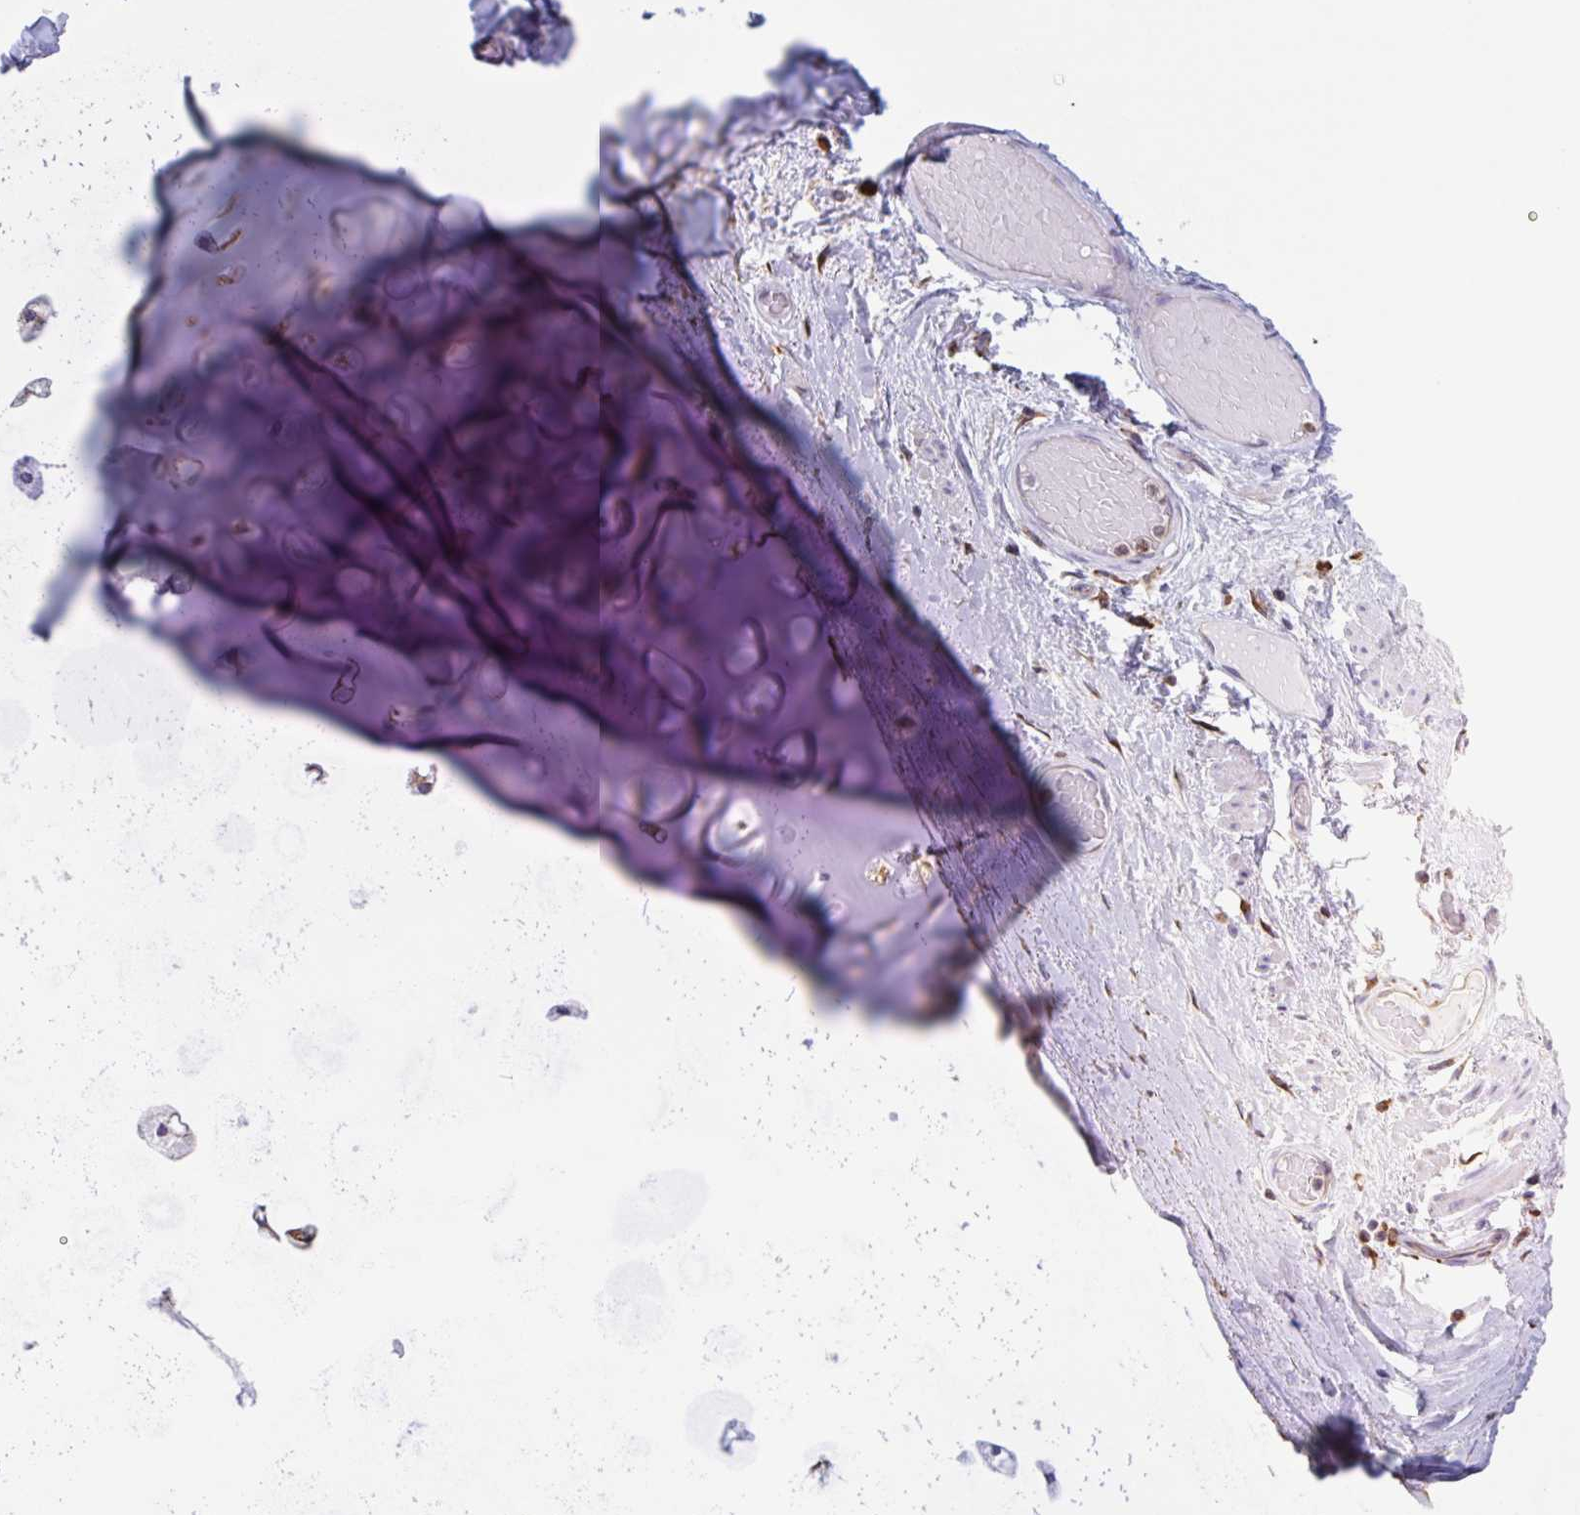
{"staining": {"intensity": "negative", "quantity": "none", "location": "none"}, "tissue": "adipose tissue", "cell_type": "Adipocytes", "image_type": "normal", "snomed": [{"axis": "morphology", "description": "Normal tissue, NOS"}, {"axis": "topography", "description": "Cartilage tissue"}, {"axis": "topography", "description": "Bronchus"}], "caption": "IHC of normal adipose tissue reveals no positivity in adipocytes.", "gene": "DOK4", "patient": {"sex": "male", "age": 64}}